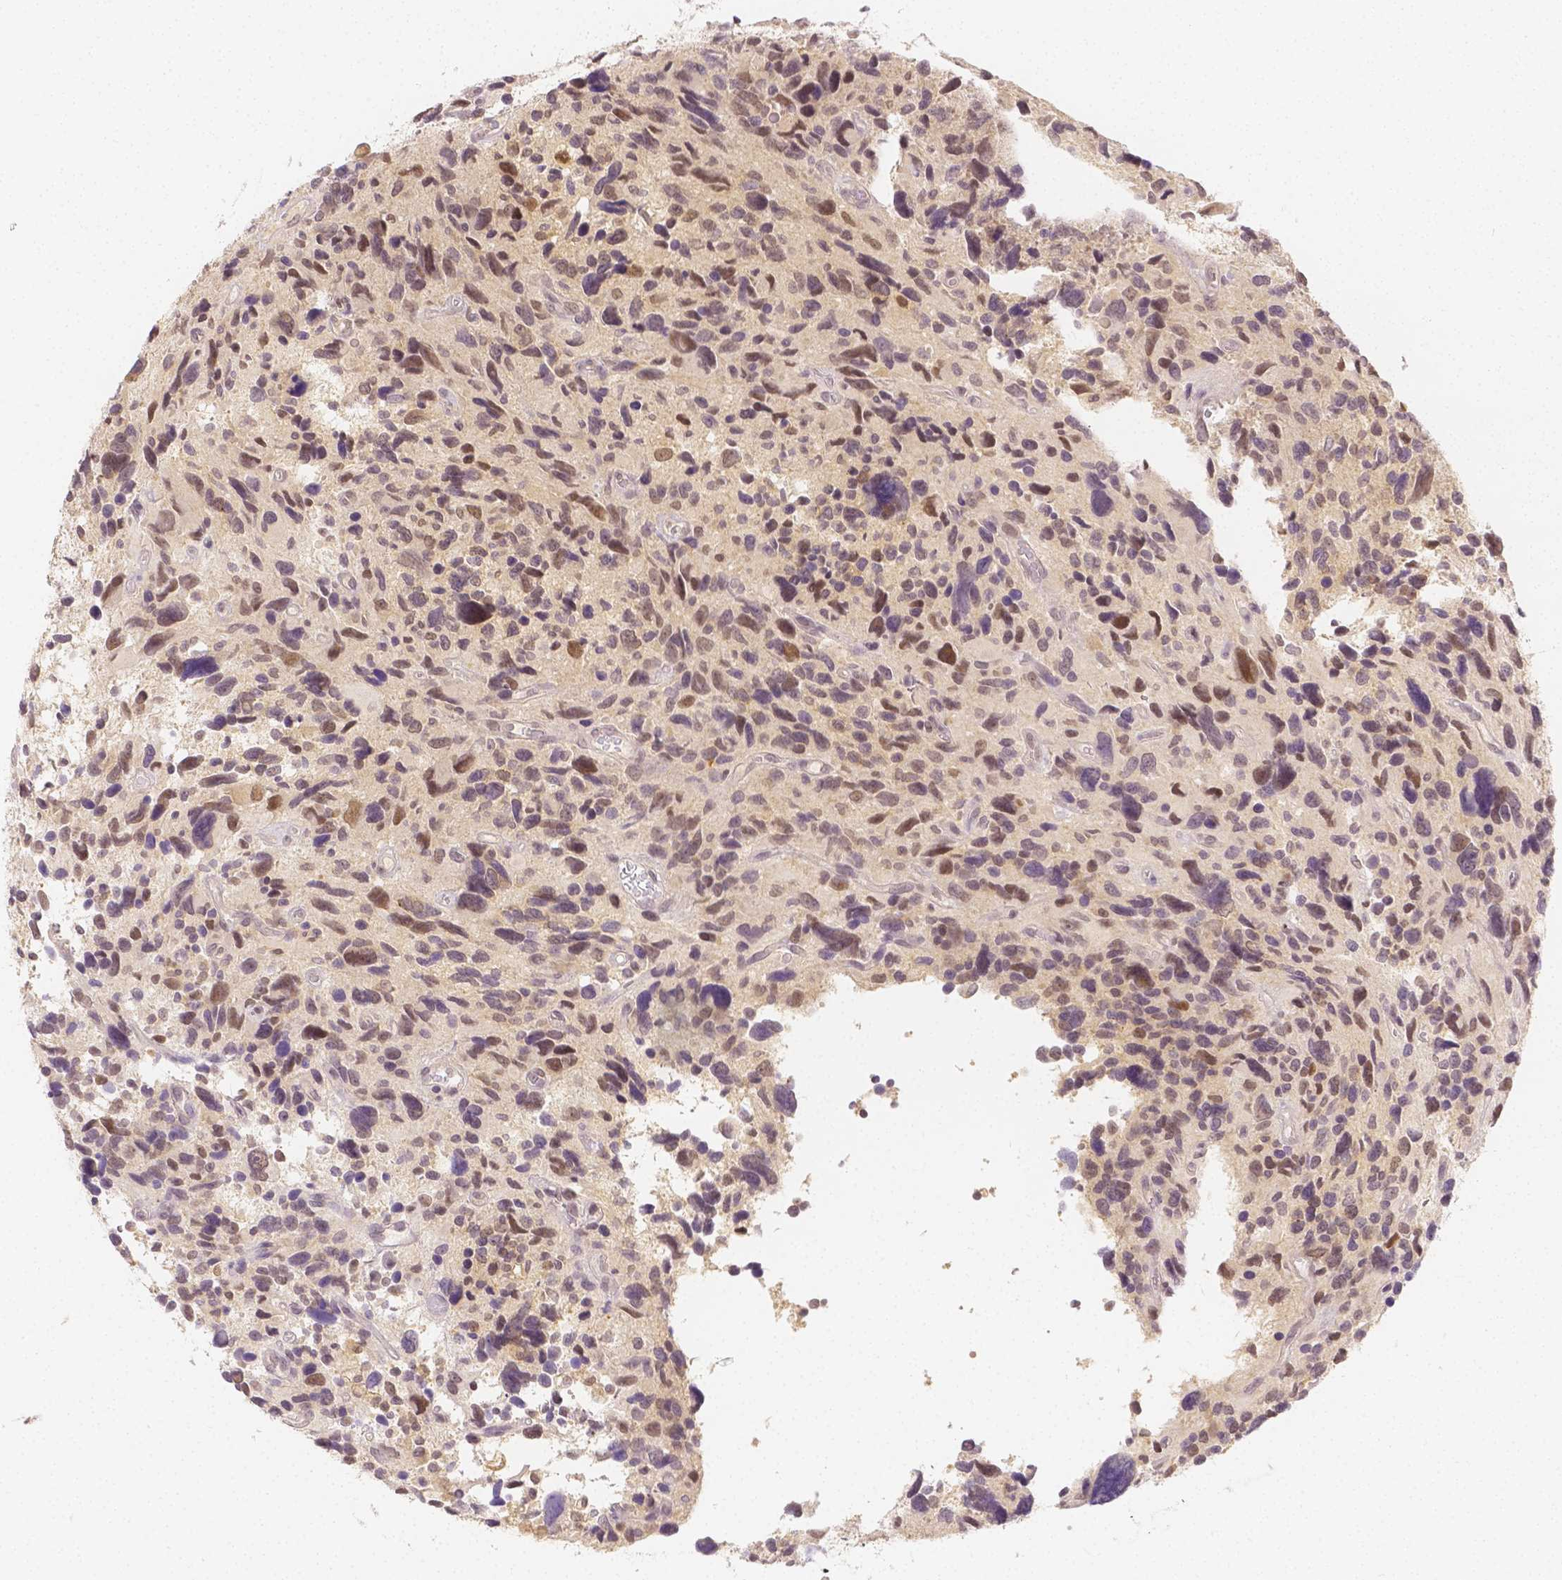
{"staining": {"intensity": "weak", "quantity": "25%-75%", "location": "nuclear"}, "tissue": "glioma", "cell_type": "Tumor cells", "image_type": "cancer", "snomed": [{"axis": "morphology", "description": "Glioma, malignant, High grade"}, {"axis": "topography", "description": "Brain"}], "caption": "The immunohistochemical stain highlights weak nuclear staining in tumor cells of malignant glioma (high-grade) tissue.", "gene": "SGTB", "patient": {"sex": "male", "age": 46}}